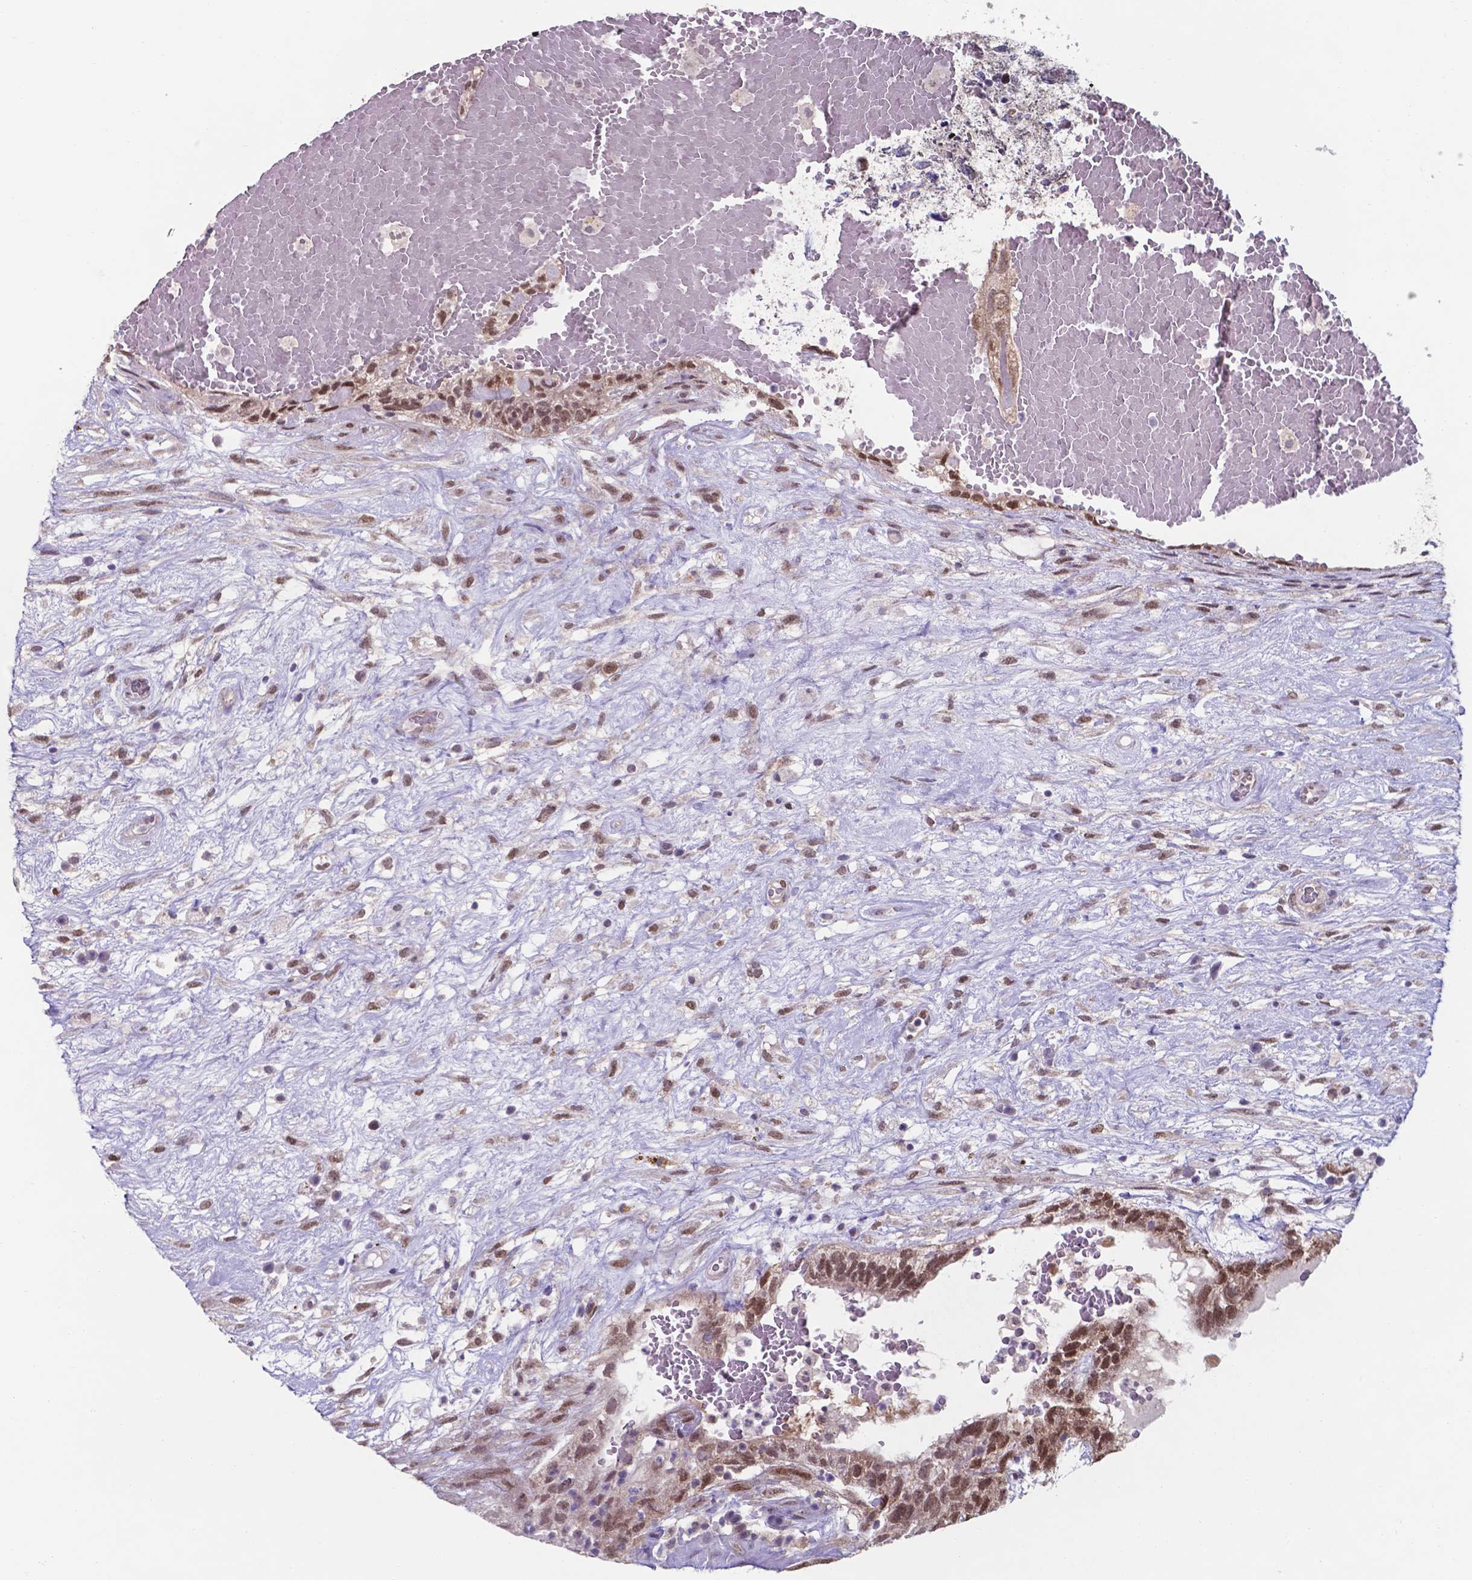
{"staining": {"intensity": "moderate", "quantity": ">75%", "location": "nuclear"}, "tissue": "testis cancer", "cell_type": "Tumor cells", "image_type": "cancer", "snomed": [{"axis": "morphology", "description": "Normal tissue, NOS"}, {"axis": "morphology", "description": "Carcinoma, Embryonal, NOS"}, {"axis": "topography", "description": "Testis"}], "caption": "Testis cancer (embryonal carcinoma) was stained to show a protein in brown. There is medium levels of moderate nuclear staining in approximately >75% of tumor cells. (DAB (3,3'-diaminobenzidine) = brown stain, brightfield microscopy at high magnification).", "gene": "UBE2E2", "patient": {"sex": "male", "age": 32}}